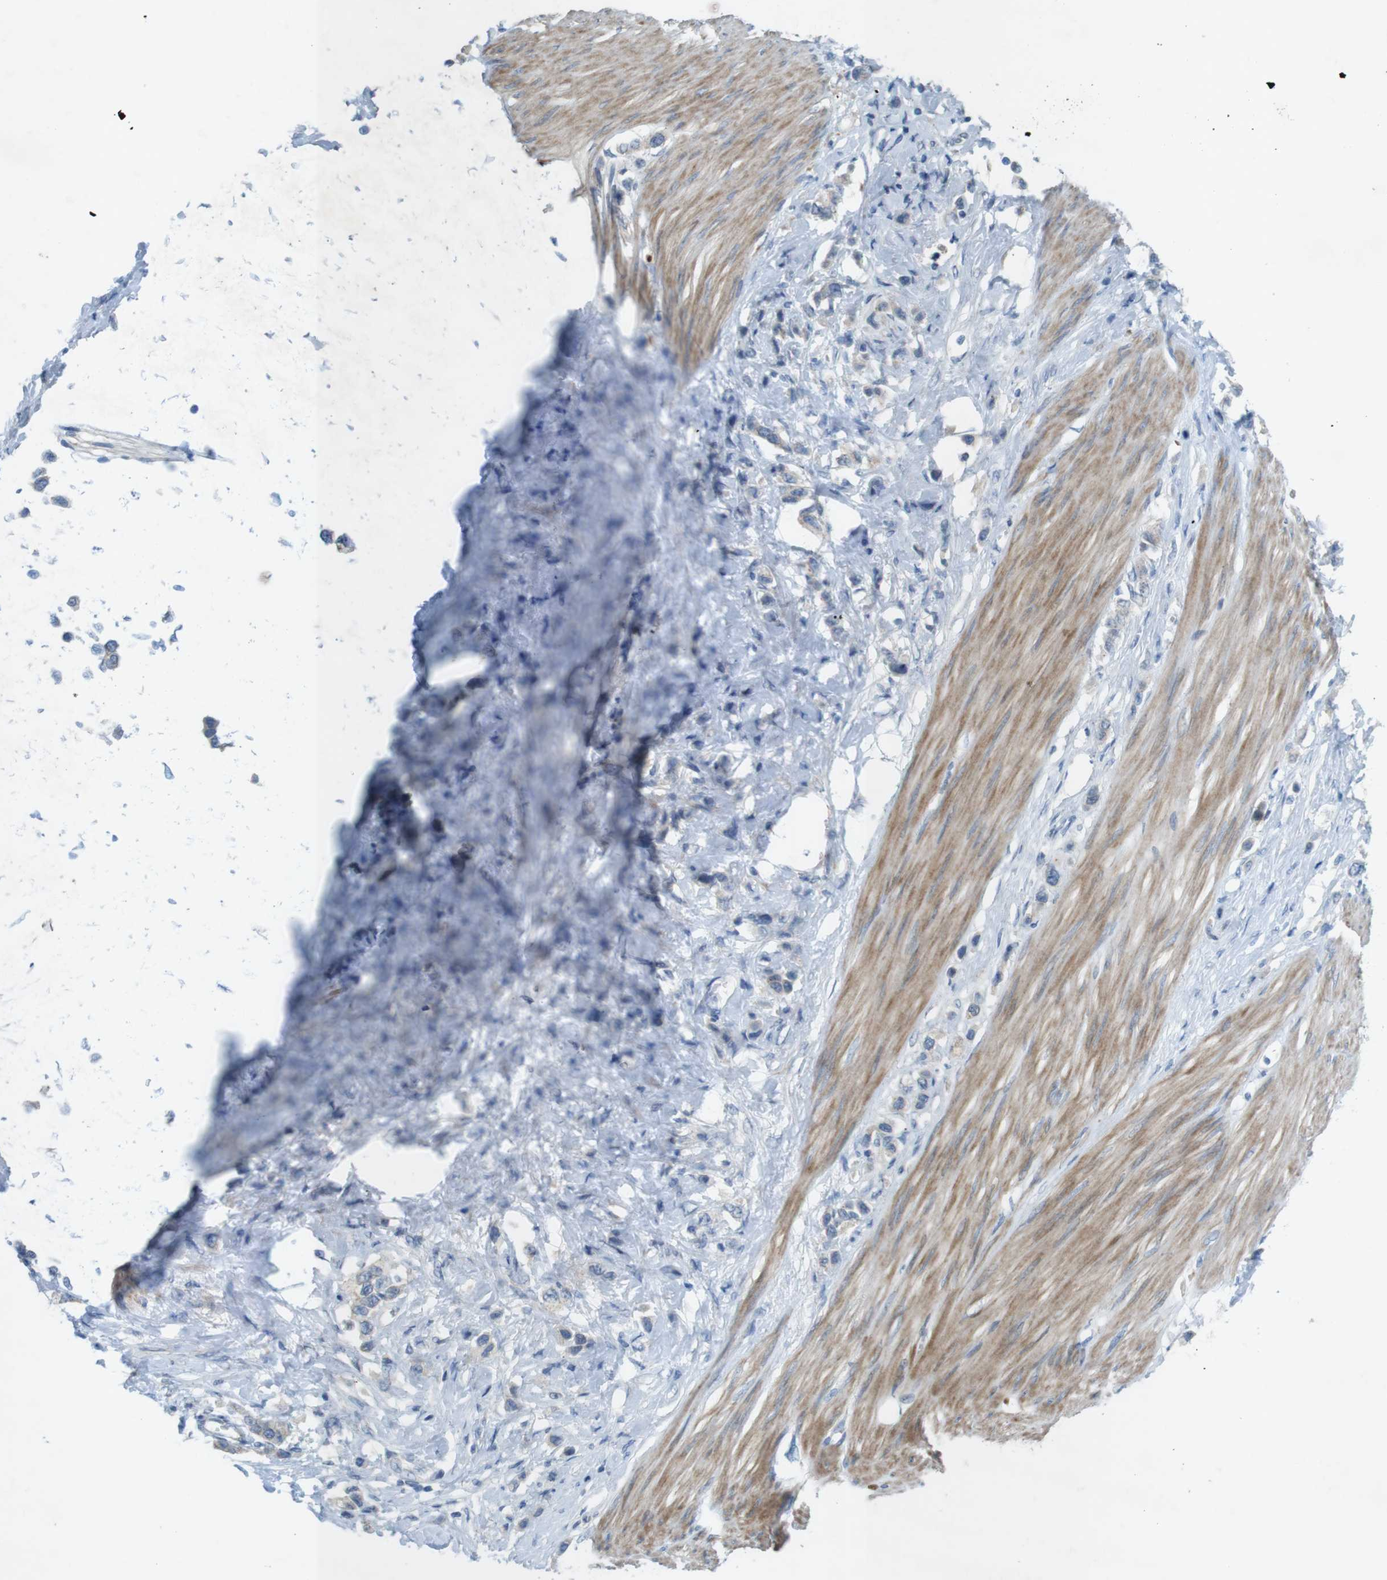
{"staining": {"intensity": "negative", "quantity": "none", "location": "none"}, "tissue": "stomach cancer", "cell_type": "Tumor cells", "image_type": "cancer", "snomed": [{"axis": "morphology", "description": "Adenocarcinoma, NOS"}, {"axis": "topography", "description": "Stomach"}], "caption": "A micrograph of human stomach adenocarcinoma is negative for staining in tumor cells.", "gene": "TYW1", "patient": {"sex": "female", "age": 65}}